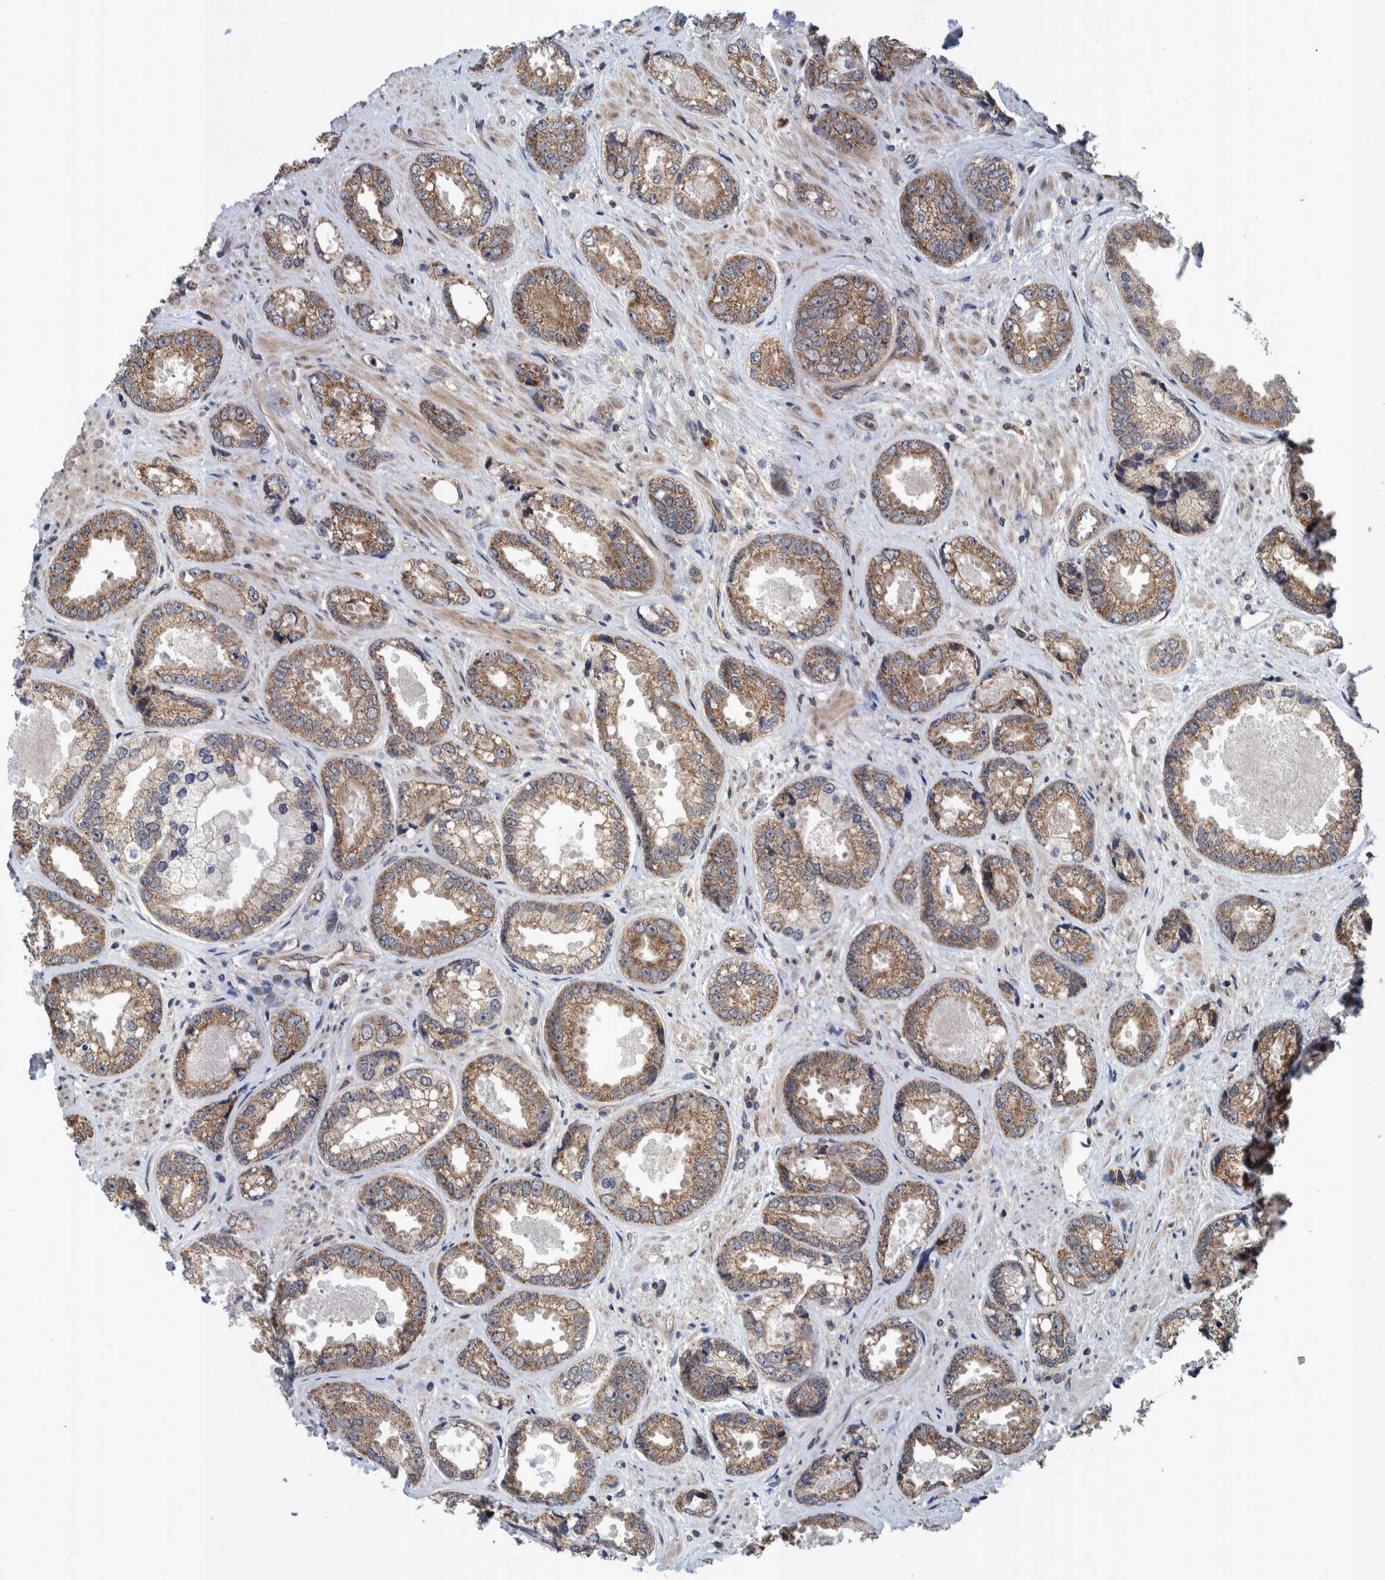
{"staining": {"intensity": "moderate", "quantity": ">75%", "location": "cytoplasmic/membranous"}, "tissue": "prostate cancer", "cell_type": "Tumor cells", "image_type": "cancer", "snomed": [{"axis": "morphology", "description": "Adenocarcinoma, High grade"}, {"axis": "topography", "description": "Prostate"}], "caption": "Immunohistochemistry staining of prostate high-grade adenocarcinoma, which exhibits medium levels of moderate cytoplasmic/membranous expression in approximately >75% of tumor cells indicating moderate cytoplasmic/membranous protein positivity. The staining was performed using DAB (3,3'-diaminobenzidine) (brown) for protein detection and nuclei were counterstained in hematoxylin (blue).", "gene": "MRPS7", "patient": {"sex": "male", "age": 61}}